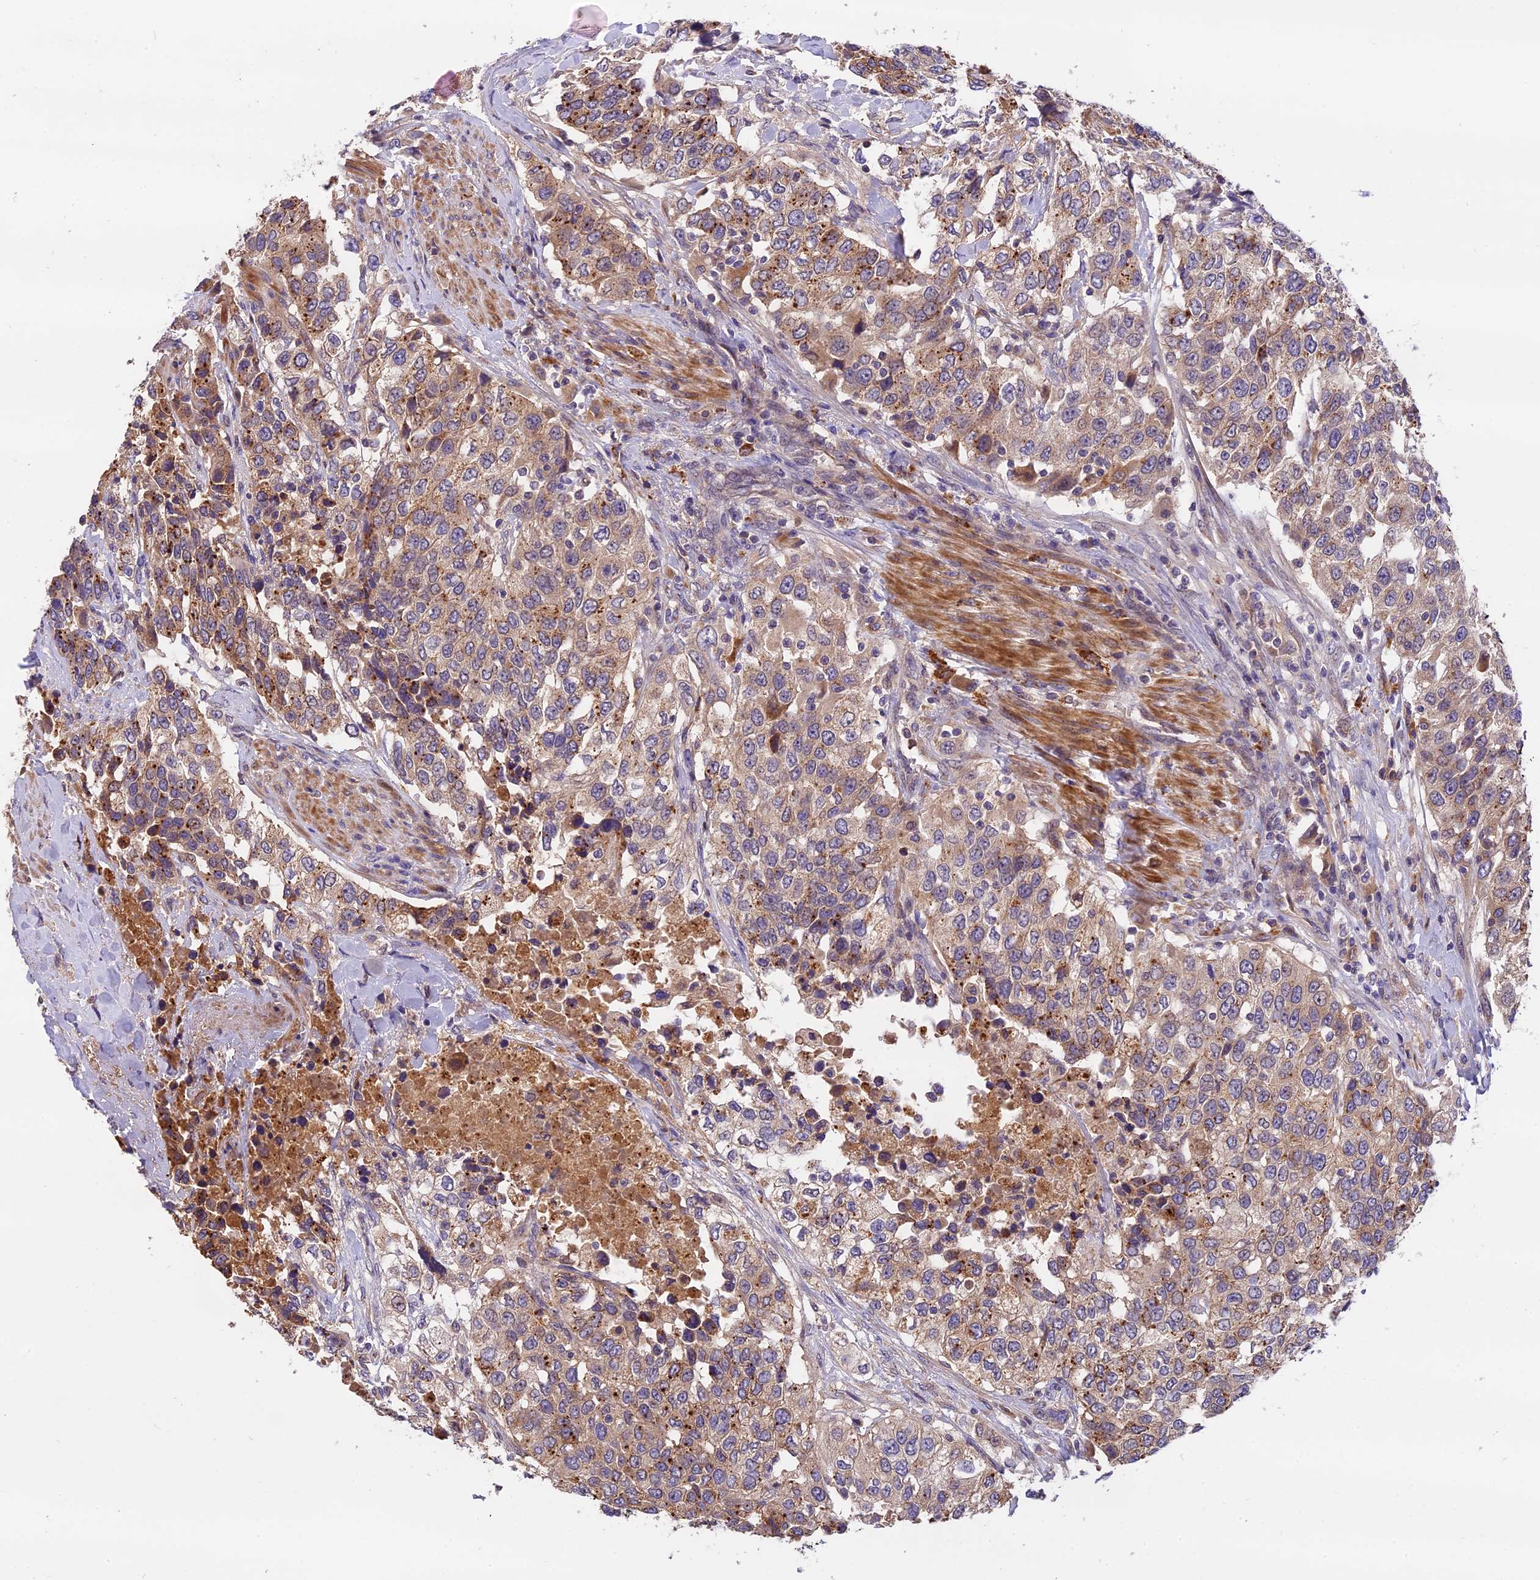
{"staining": {"intensity": "moderate", "quantity": ">75%", "location": "cytoplasmic/membranous"}, "tissue": "urothelial cancer", "cell_type": "Tumor cells", "image_type": "cancer", "snomed": [{"axis": "morphology", "description": "Urothelial carcinoma, High grade"}, {"axis": "topography", "description": "Urinary bladder"}], "caption": "The photomicrograph exhibits a brown stain indicating the presence of a protein in the cytoplasmic/membranous of tumor cells in high-grade urothelial carcinoma.", "gene": "COPE", "patient": {"sex": "female", "age": 80}}